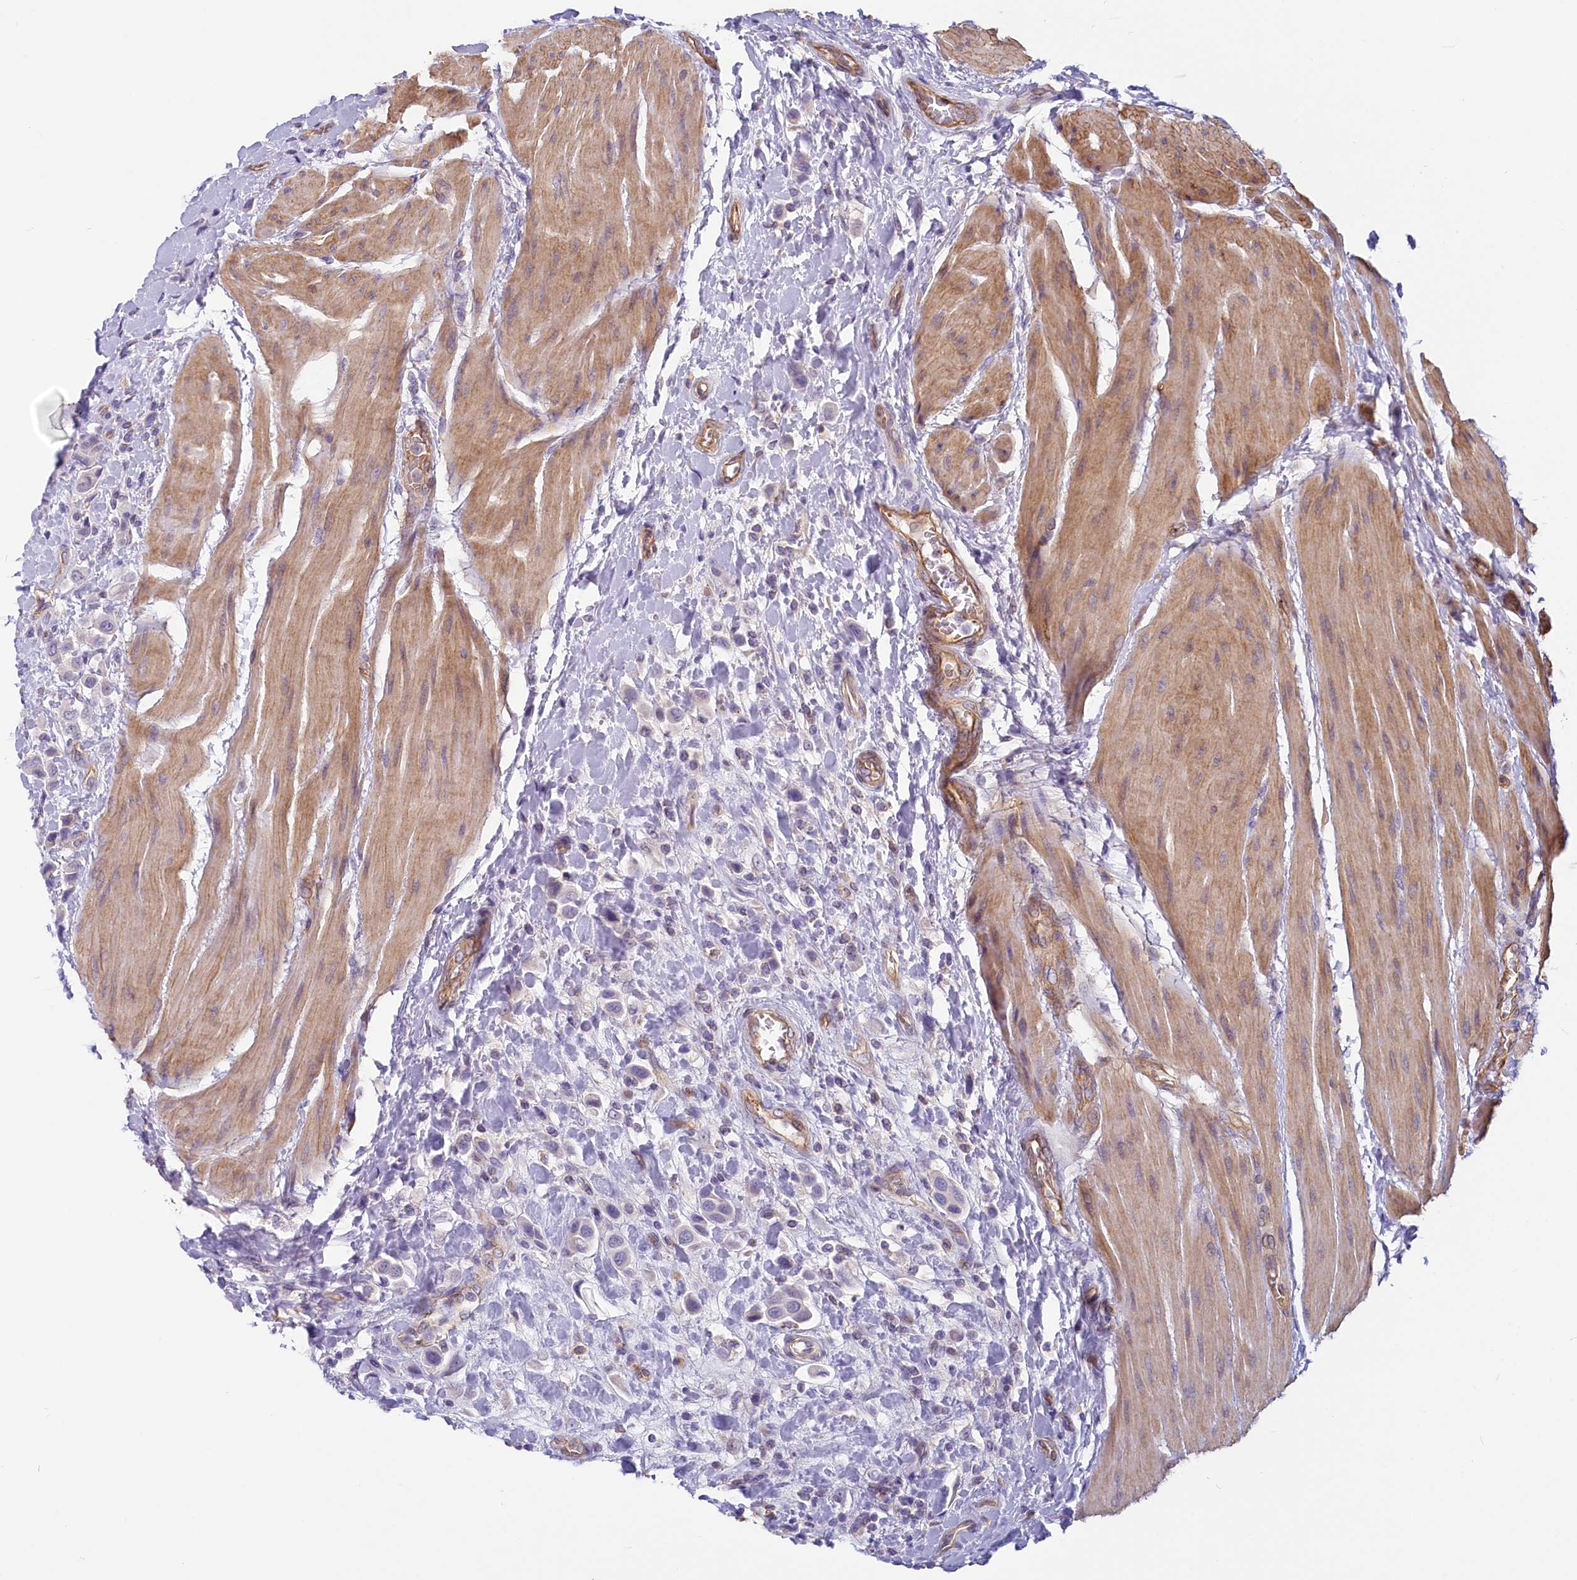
{"staining": {"intensity": "negative", "quantity": "none", "location": "none"}, "tissue": "urothelial cancer", "cell_type": "Tumor cells", "image_type": "cancer", "snomed": [{"axis": "morphology", "description": "Urothelial carcinoma, High grade"}, {"axis": "topography", "description": "Urinary bladder"}], "caption": "Immunohistochemical staining of human urothelial carcinoma (high-grade) displays no significant staining in tumor cells.", "gene": "LMOD3", "patient": {"sex": "male", "age": 50}}